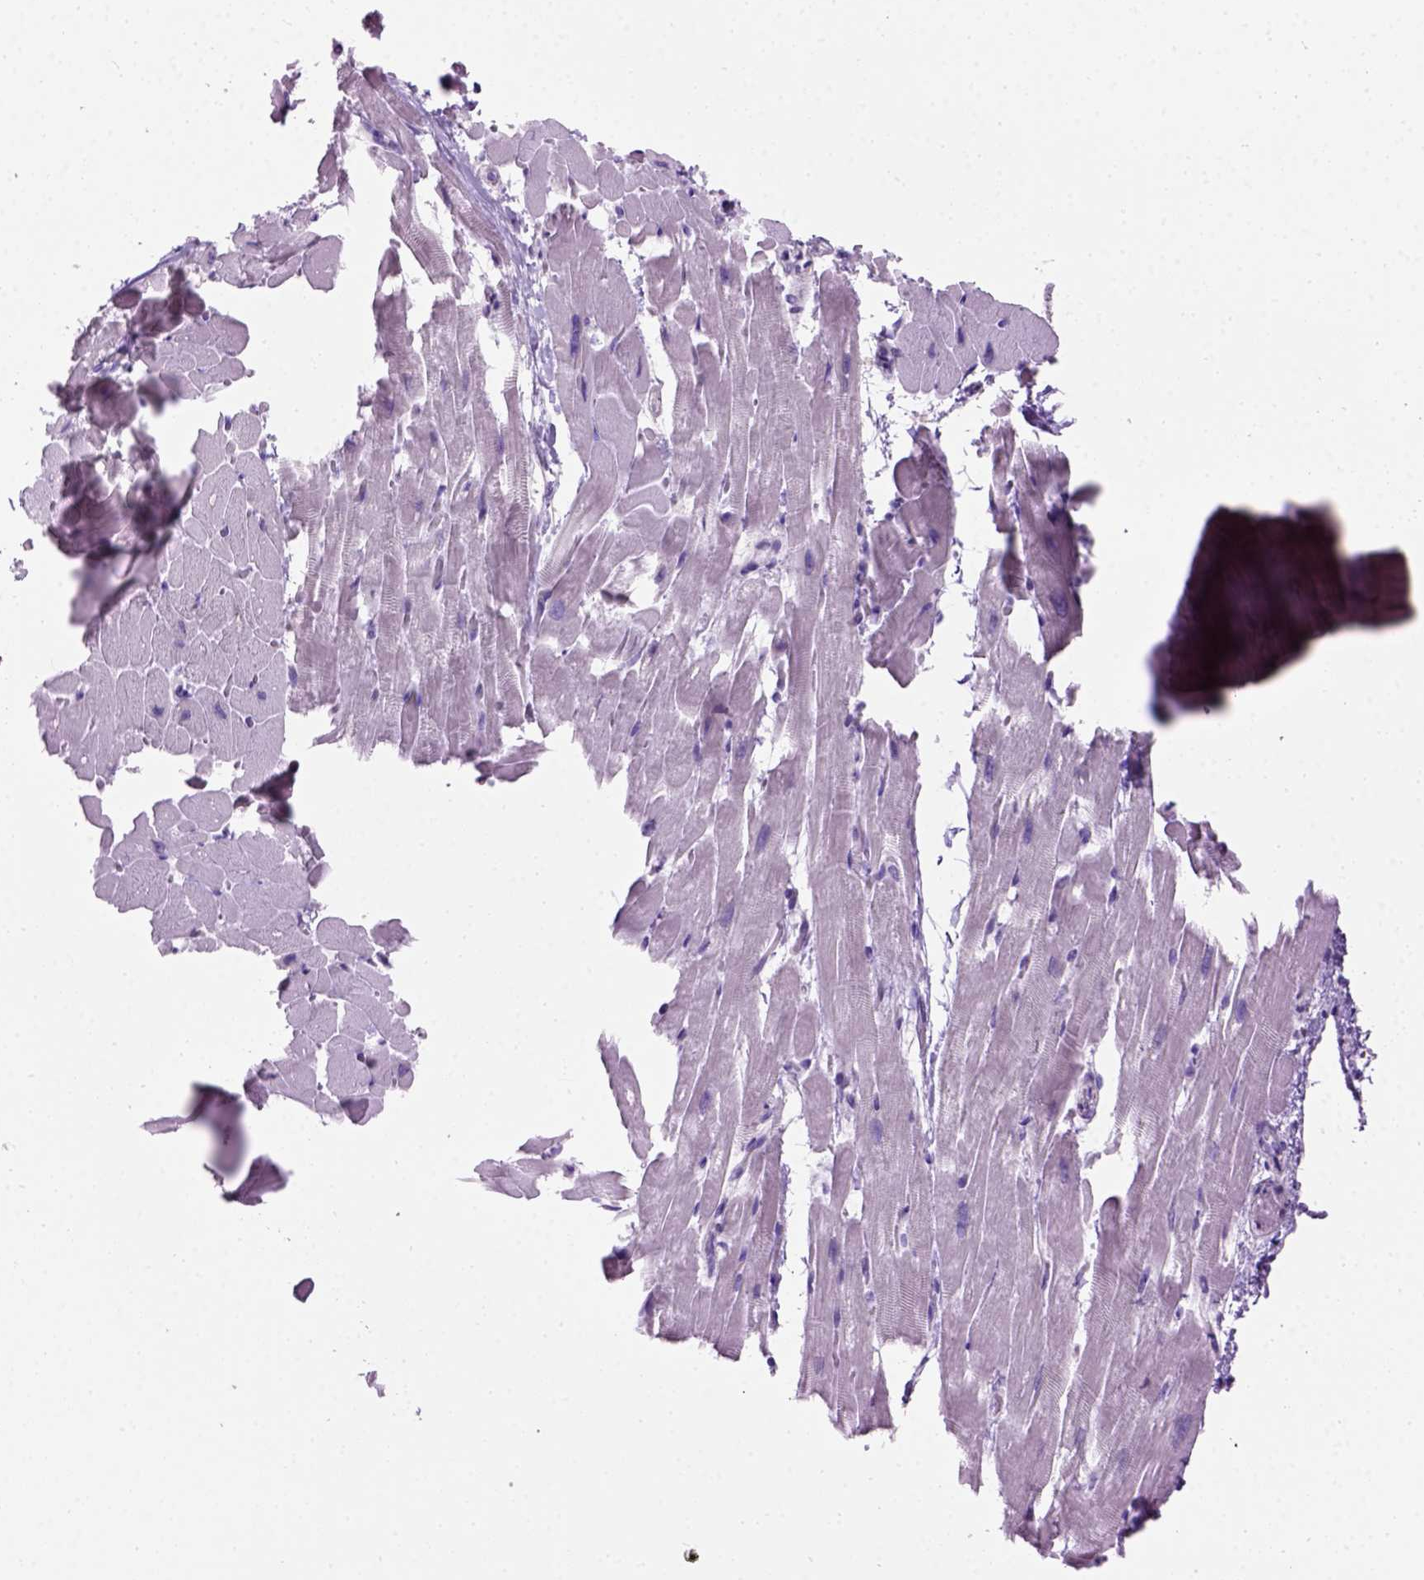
{"staining": {"intensity": "negative", "quantity": "none", "location": "none"}, "tissue": "heart muscle", "cell_type": "Cardiomyocytes", "image_type": "normal", "snomed": [{"axis": "morphology", "description": "Normal tissue, NOS"}, {"axis": "topography", "description": "Heart"}], "caption": "DAB (3,3'-diaminobenzidine) immunohistochemical staining of normal human heart muscle exhibits no significant expression in cardiomyocytes.", "gene": "GABRB2", "patient": {"sex": "male", "age": 37}}